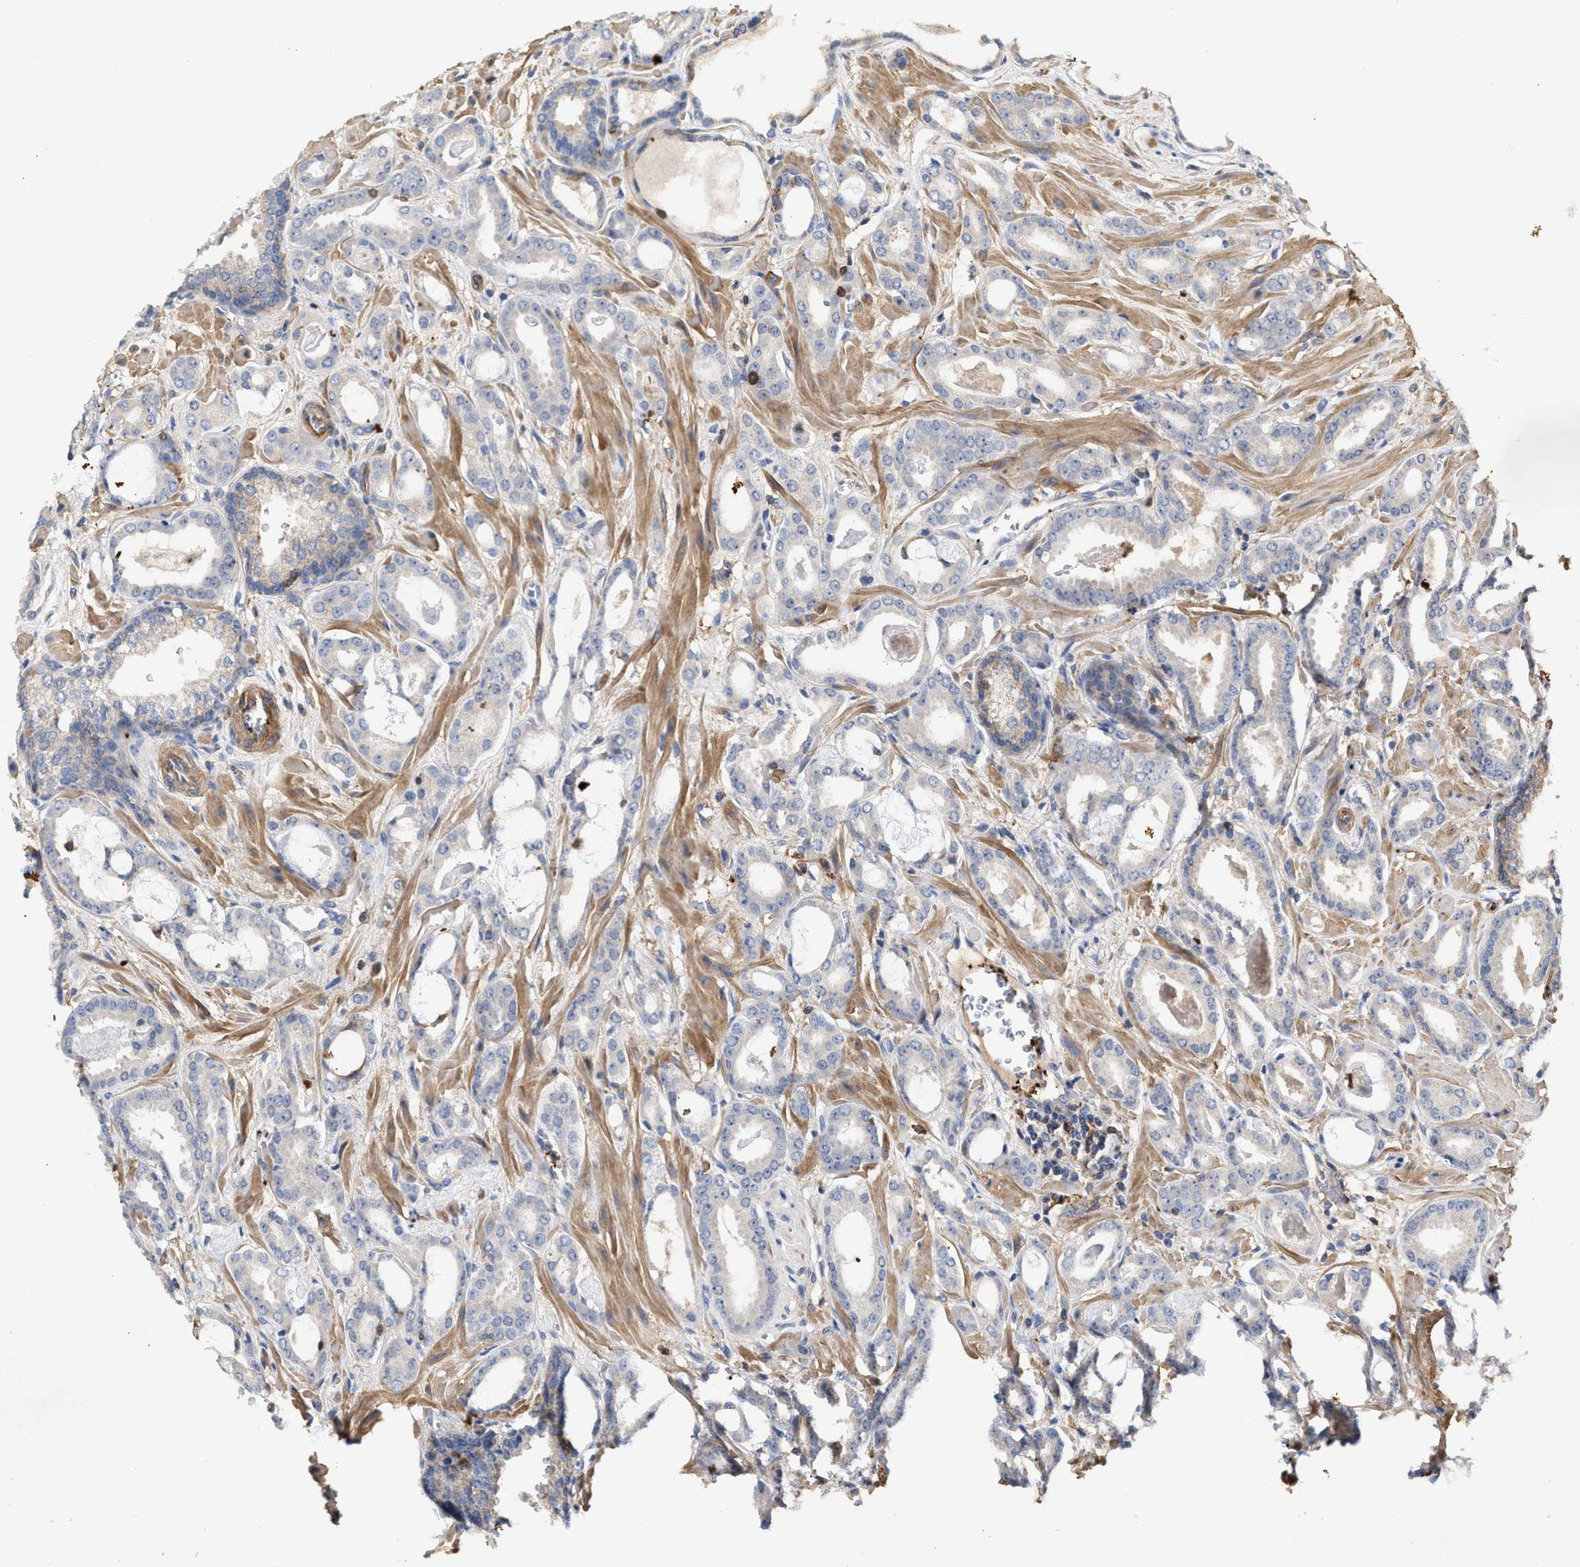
{"staining": {"intensity": "negative", "quantity": "none", "location": "none"}, "tissue": "prostate cancer", "cell_type": "Tumor cells", "image_type": "cancer", "snomed": [{"axis": "morphology", "description": "Adenocarcinoma, Low grade"}, {"axis": "topography", "description": "Prostate"}], "caption": "This histopathology image is of prostate cancer stained with immunohistochemistry to label a protein in brown with the nuclei are counter-stained blue. There is no staining in tumor cells. The staining was performed using DAB to visualize the protein expression in brown, while the nuclei were stained in blue with hematoxylin (Magnification: 20x).", "gene": "HS3ST5", "patient": {"sex": "male", "age": 53}}